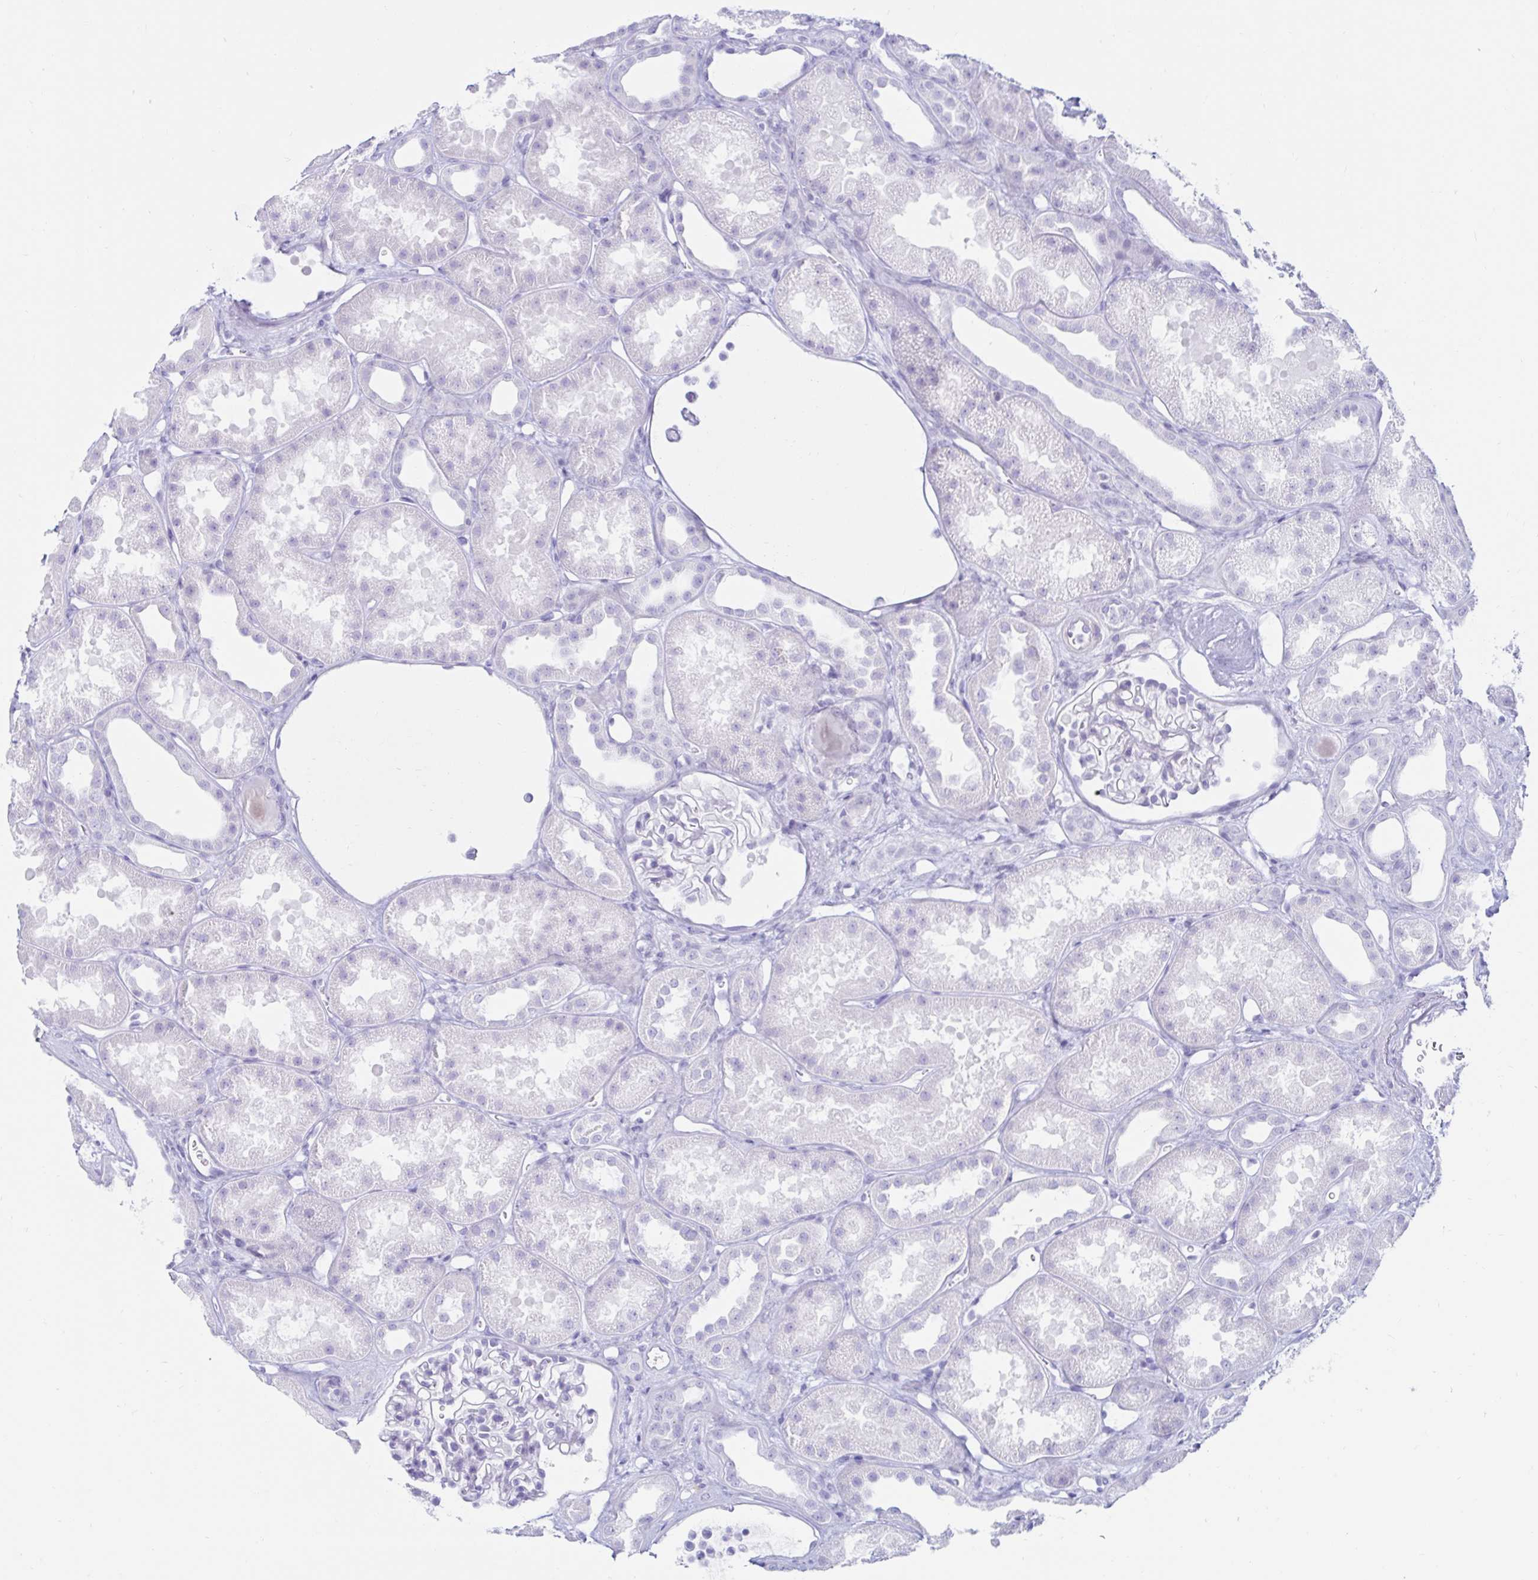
{"staining": {"intensity": "negative", "quantity": "none", "location": "none"}, "tissue": "kidney", "cell_type": "Cells in glomeruli", "image_type": "normal", "snomed": [{"axis": "morphology", "description": "Normal tissue, NOS"}, {"axis": "topography", "description": "Kidney"}], "caption": "High power microscopy histopathology image of an immunohistochemistry photomicrograph of unremarkable kidney, revealing no significant staining in cells in glomeruli.", "gene": "BEST1", "patient": {"sex": "male", "age": 61}}